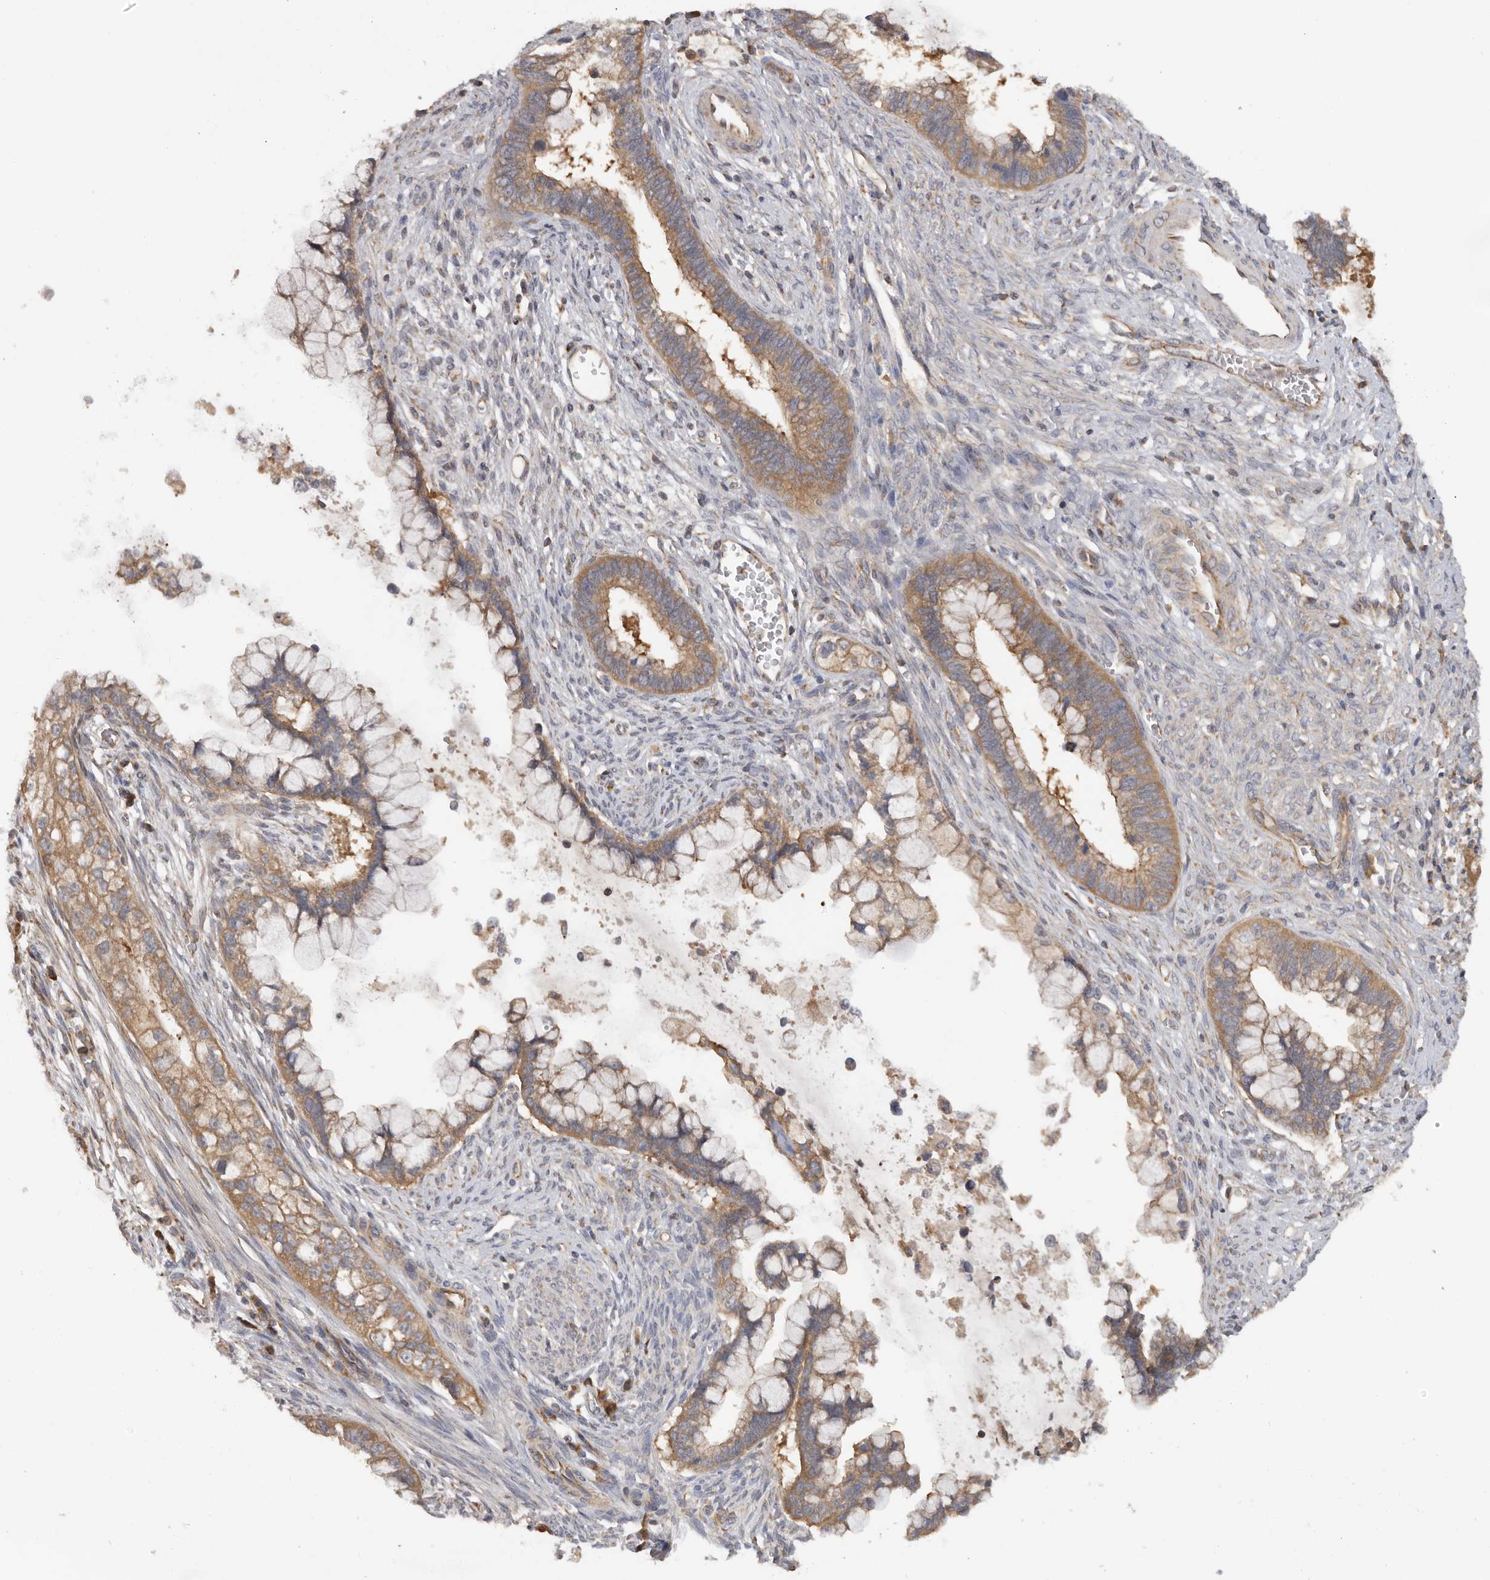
{"staining": {"intensity": "moderate", "quantity": ">75%", "location": "cytoplasmic/membranous"}, "tissue": "cervical cancer", "cell_type": "Tumor cells", "image_type": "cancer", "snomed": [{"axis": "morphology", "description": "Adenocarcinoma, NOS"}, {"axis": "topography", "description": "Cervix"}], "caption": "Immunohistochemistry (IHC) of human adenocarcinoma (cervical) demonstrates medium levels of moderate cytoplasmic/membranous expression in about >75% of tumor cells. (Stains: DAB in brown, nuclei in blue, Microscopy: brightfield microscopy at high magnification).", "gene": "PPP1R42", "patient": {"sex": "female", "age": 44}}